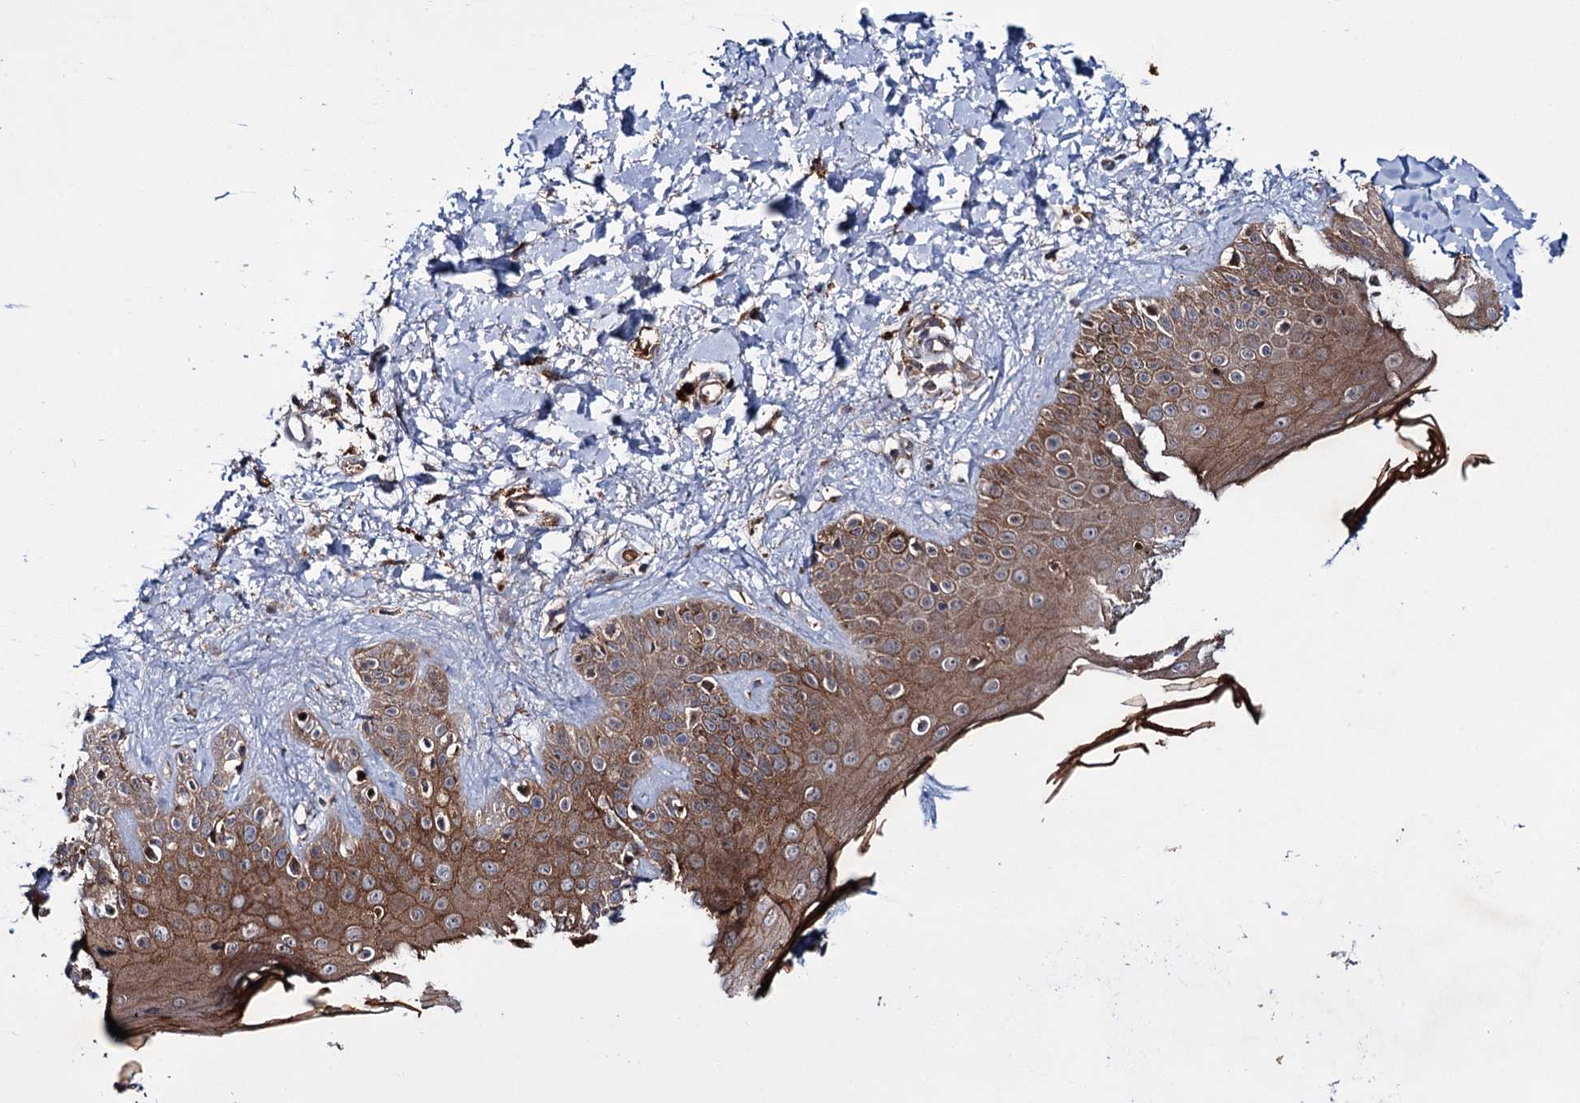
{"staining": {"intensity": "moderate", "quantity": "<25%", "location": "cytoplasmic/membranous"}, "tissue": "skin", "cell_type": "Fibroblasts", "image_type": "normal", "snomed": [{"axis": "morphology", "description": "Normal tissue, NOS"}, {"axis": "topography", "description": "Skin"}], "caption": "High-magnification brightfield microscopy of normal skin stained with DAB (3,3'-diaminobenzidine) (brown) and counterstained with hematoxylin (blue). fibroblasts exhibit moderate cytoplasmic/membranous staining is present in approximately<25% of cells.", "gene": "PTPN3", "patient": {"sex": "male", "age": 52}}